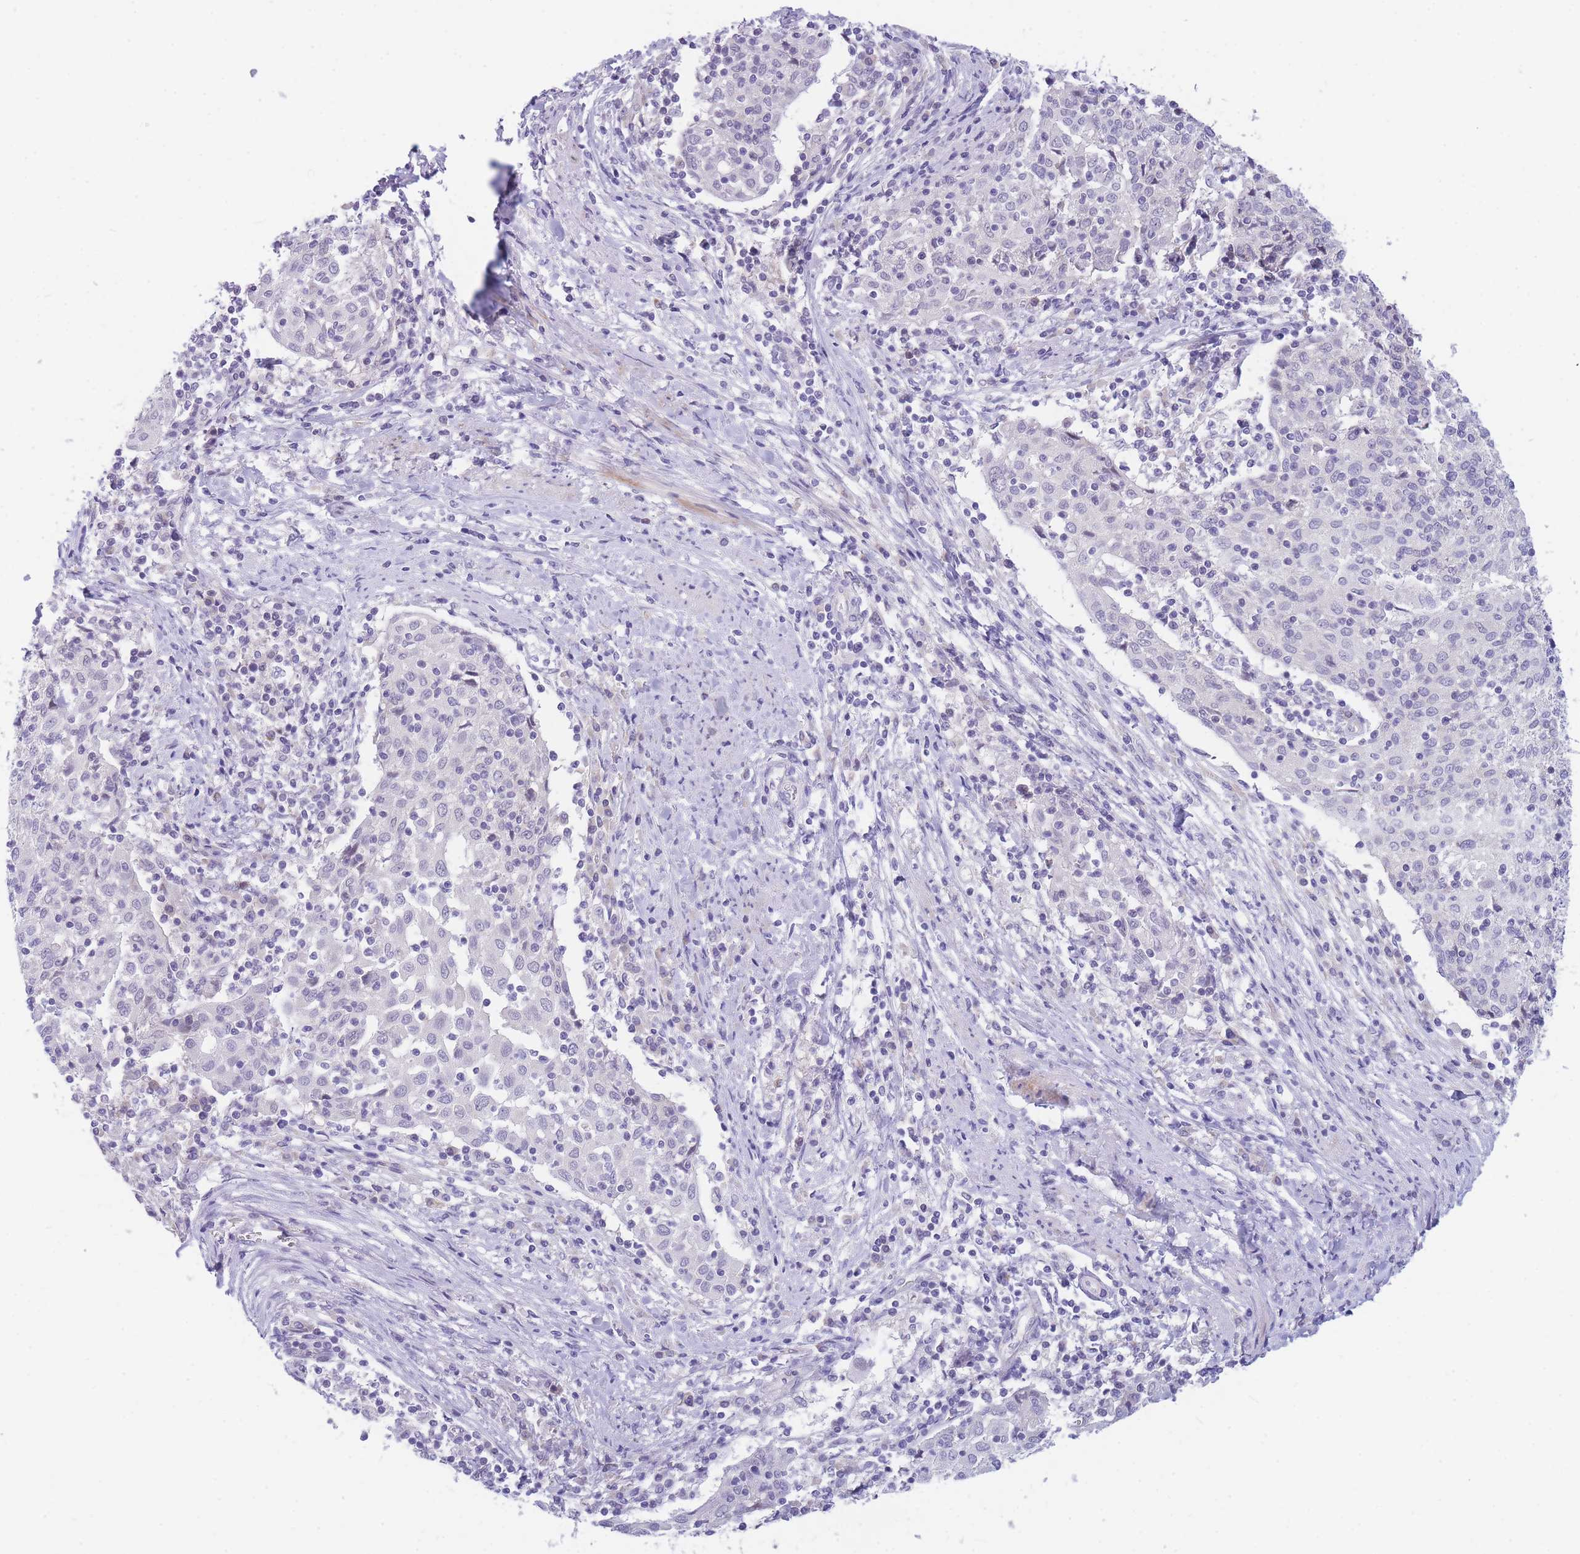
{"staining": {"intensity": "negative", "quantity": "none", "location": "none"}, "tissue": "cervical cancer", "cell_type": "Tumor cells", "image_type": "cancer", "snomed": [{"axis": "morphology", "description": "Squamous cell carcinoma, NOS"}, {"axis": "topography", "description": "Cervix"}], "caption": "An image of squamous cell carcinoma (cervical) stained for a protein displays no brown staining in tumor cells.", "gene": "DDX49", "patient": {"sex": "female", "age": 52}}